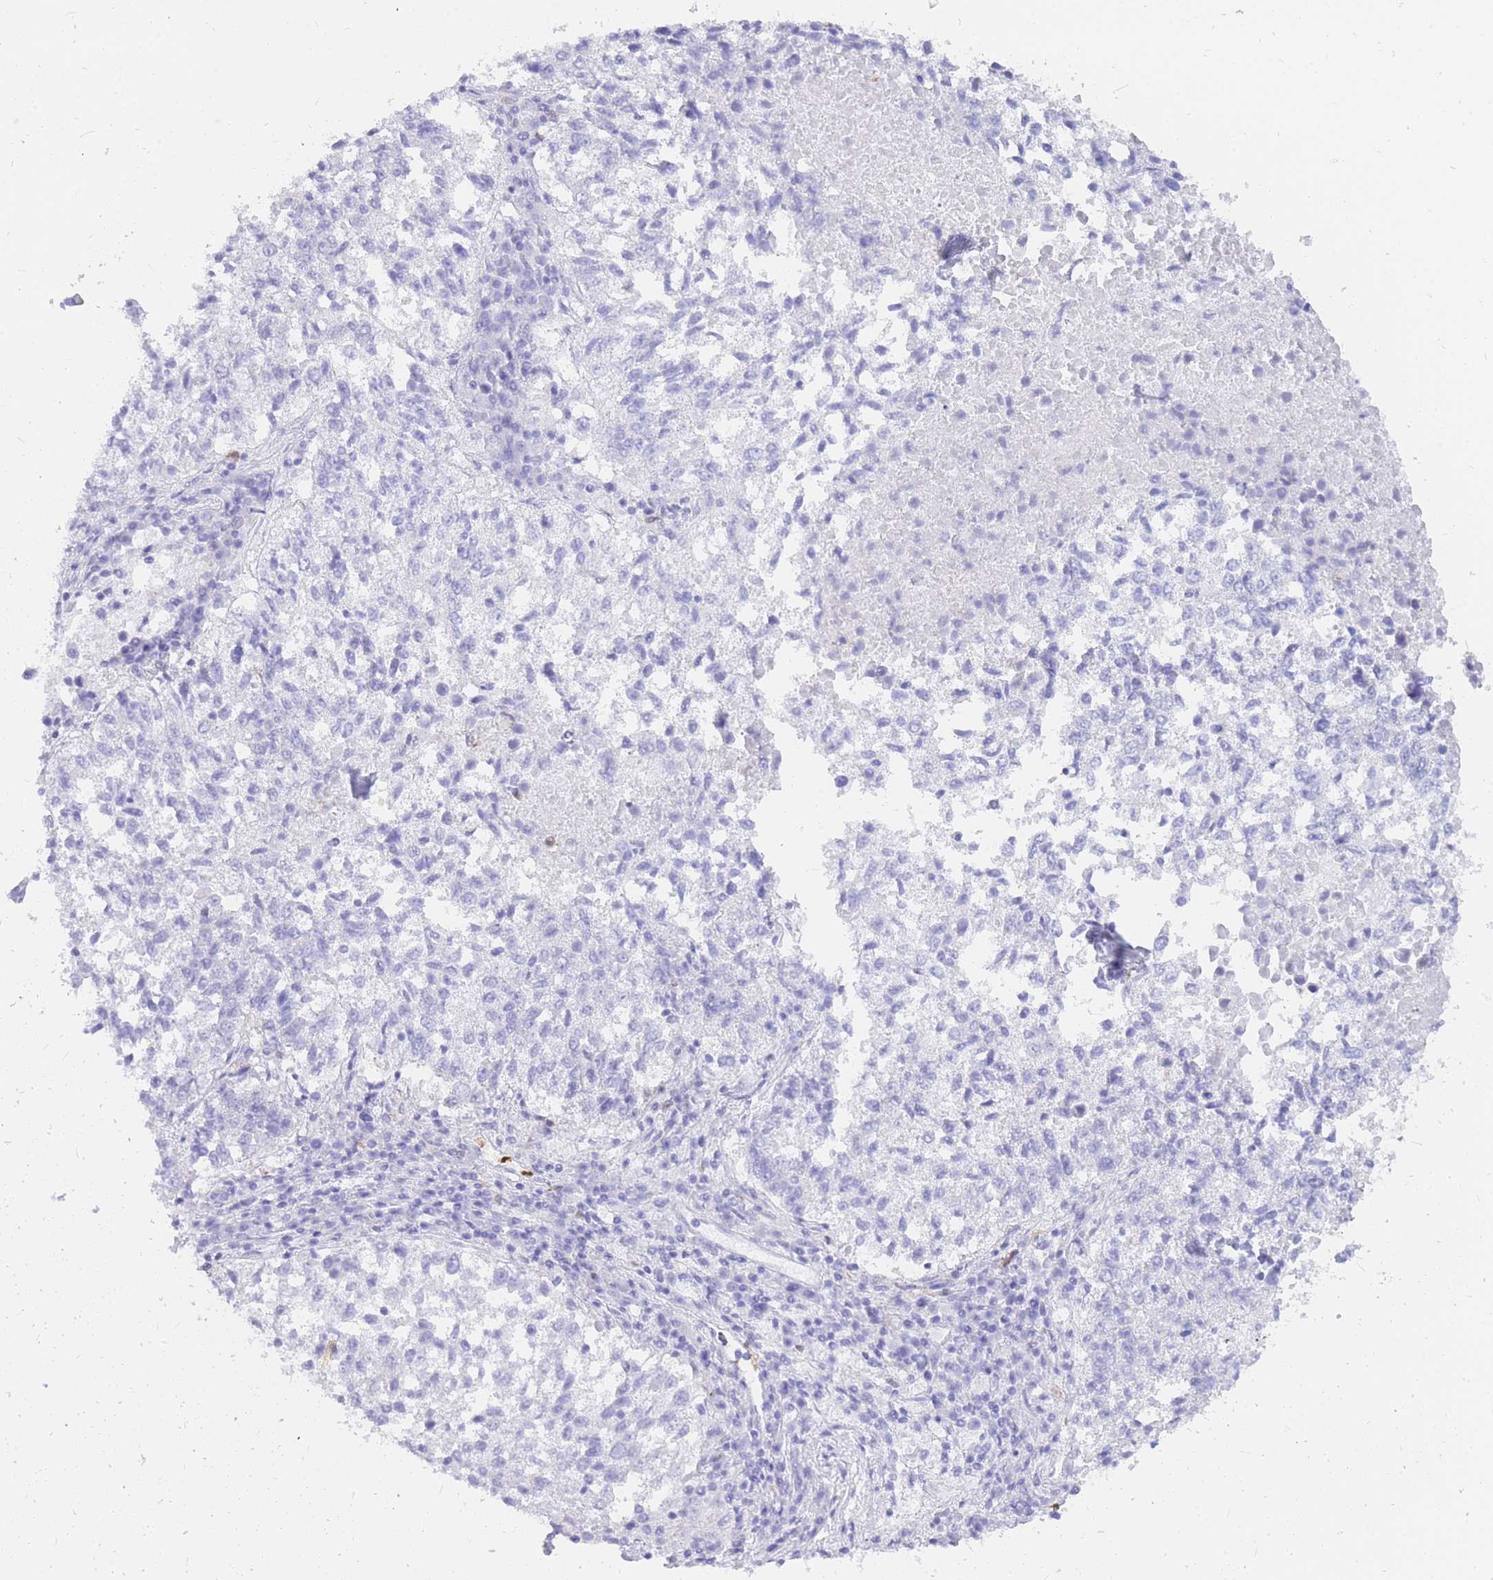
{"staining": {"intensity": "negative", "quantity": "none", "location": "none"}, "tissue": "lung cancer", "cell_type": "Tumor cells", "image_type": "cancer", "snomed": [{"axis": "morphology", "description": "Squamous cell carcinoma, NOS"}, {"axis": "topography", "description": "Lung"}], "caption": "Immunohistochemical staining of lung squamous cell carcinoma shows no significant staining in tumor cells.", "gene": "HERC1", "patient": {"sex": "male", "age": 73}}